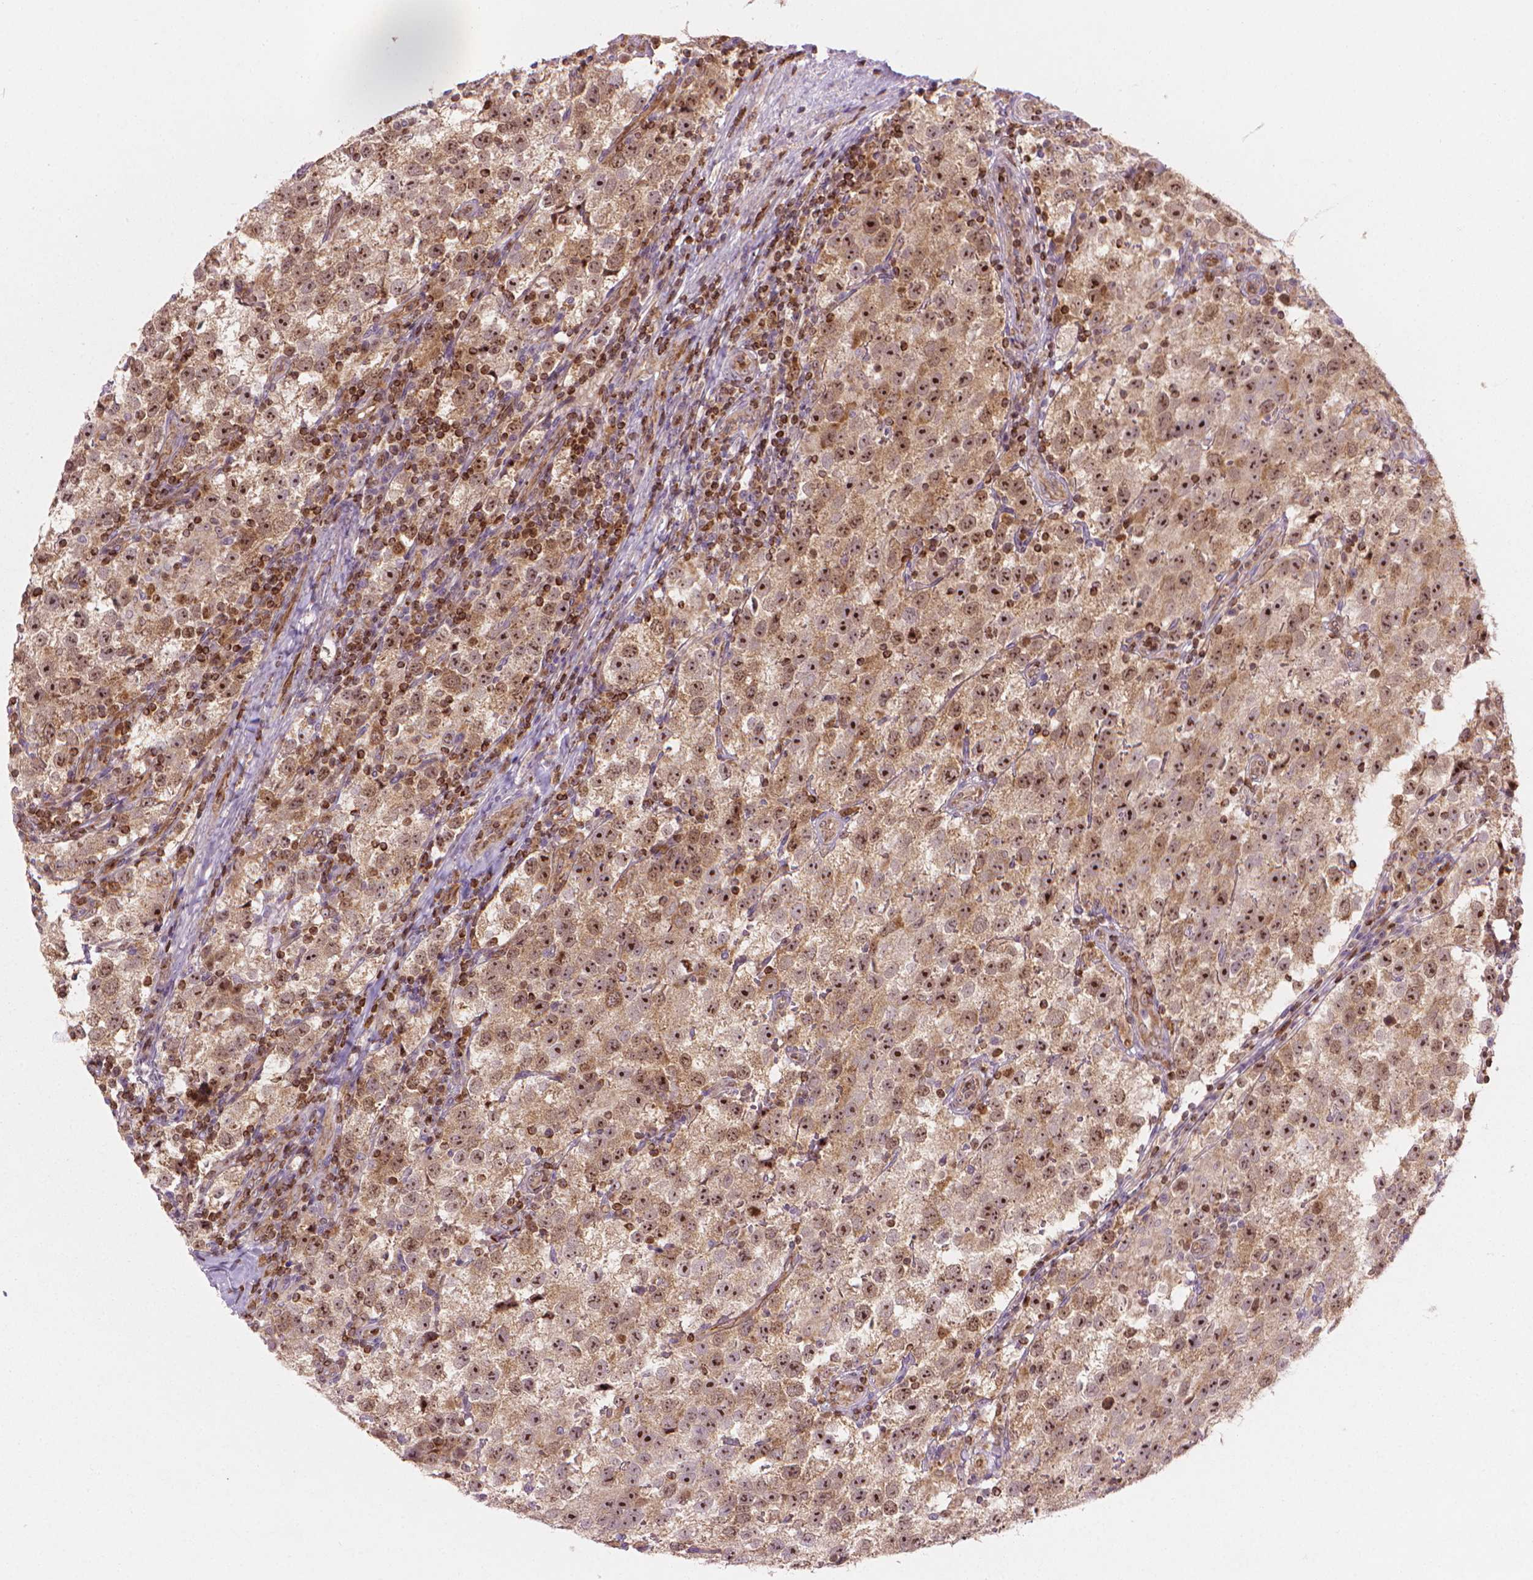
{"staining": {"intensity": "strong", "quantity": "25%-75%", "location": "nuclear"}, "tissue": "testis cancer", "cell_type": "Tumor cells", "image_type": "cancer", "snomed": [{"axis": "morphology", "description": "Seminoma, NOS"}, {"axis": "topography", "description": "Testis"}], "caption": "A high amount of strong nuclear positivity is identified in approximately 25%-75% of tumor cells in testis seminoma tissue.", "gene": "SMC2", "patient": {"sex": "male", "age": 37}}